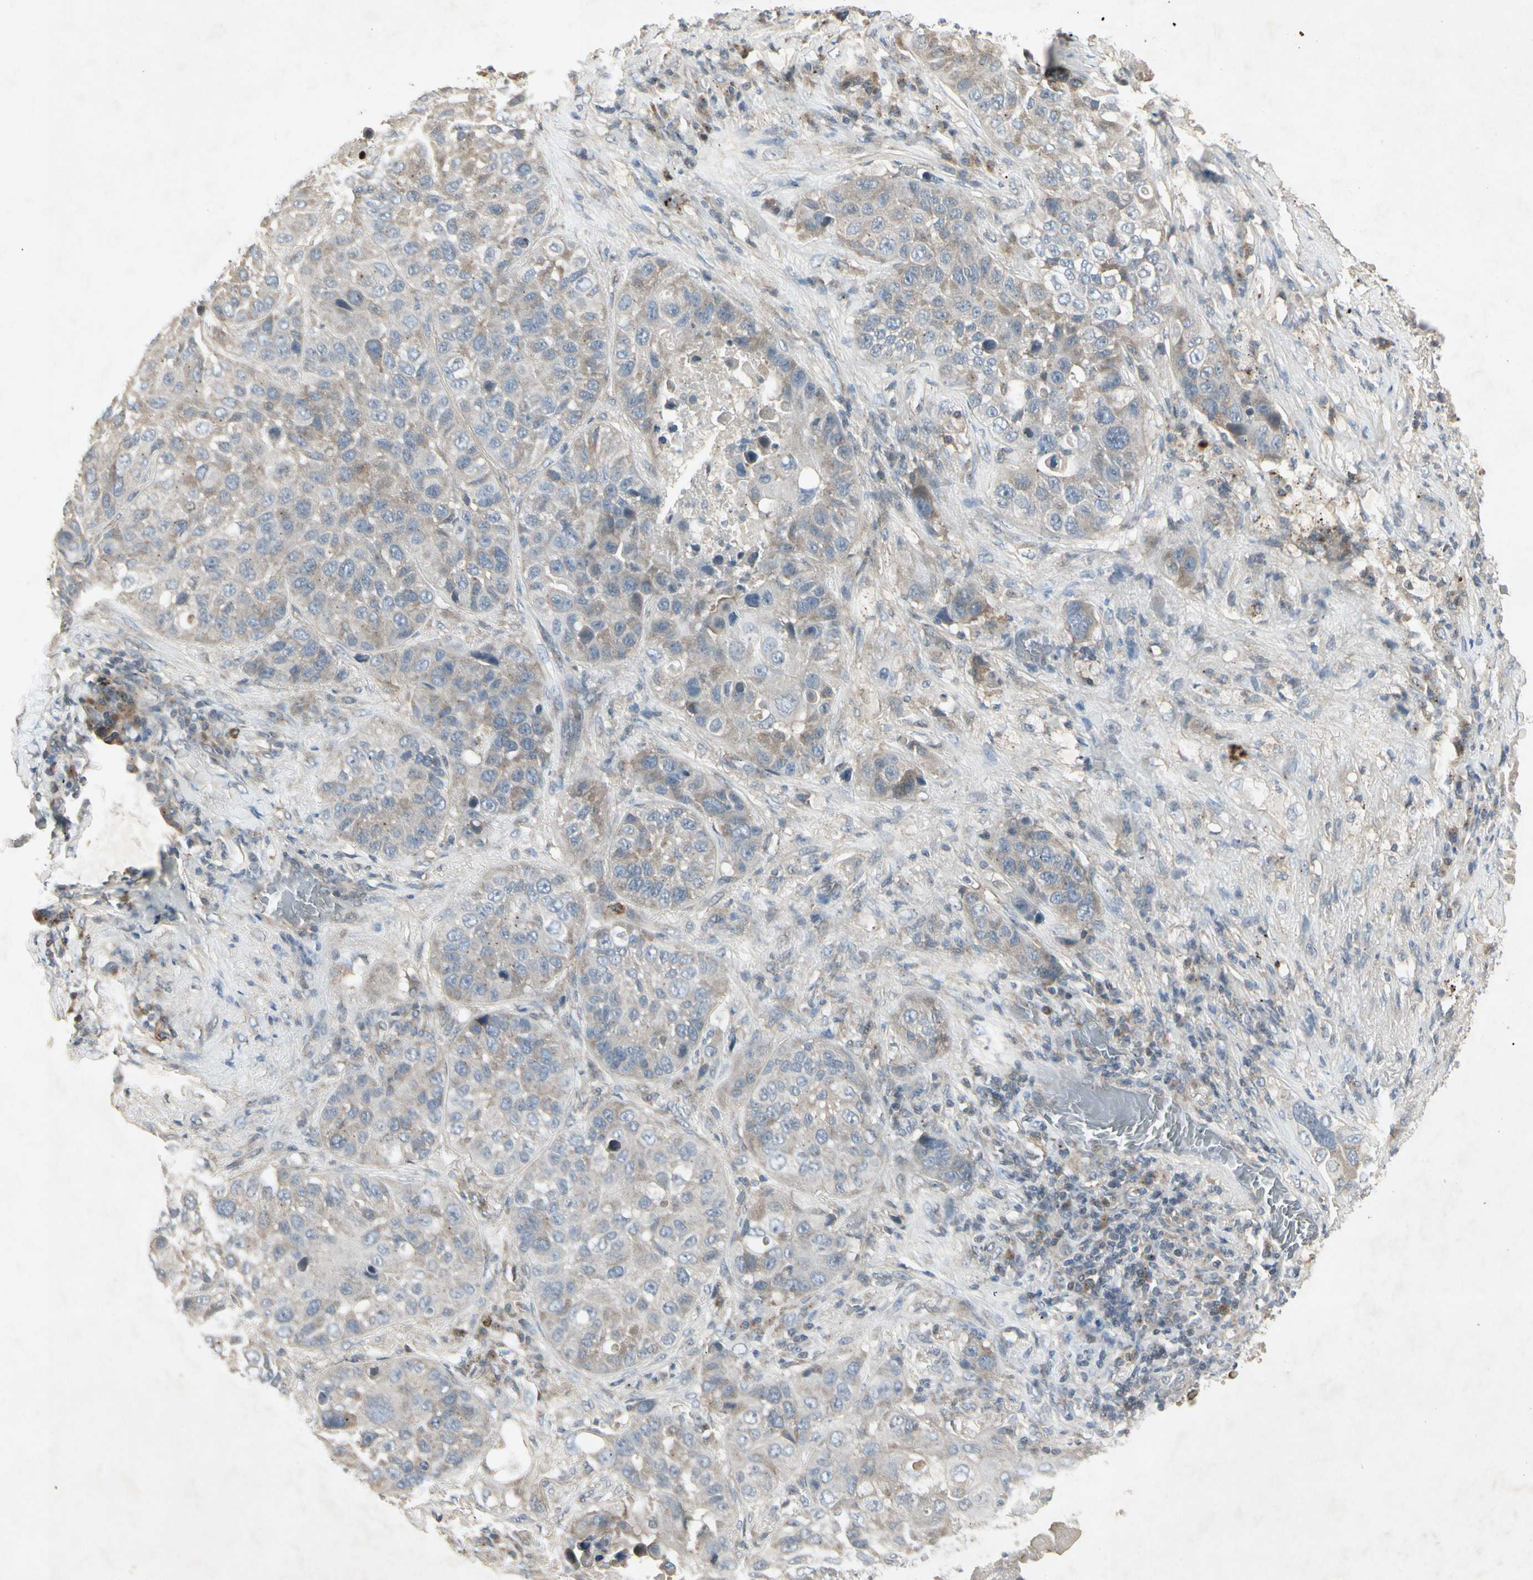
{"staining": {"intensity": "weak", "quantity": "25%-75%", "location": "cytoplasmic/membranous"}, "tissue": "lung cancer", "cell_type": "Tumor cells", "image_type": "cancer", "snomed": [{"axis": "morphology", "description": "Squamous cell carcinoma, NOS"}, {"axis": "topography", "description": "Lung"}], "caption": "Lung cancer stained with DAB immunohistochemistry (IHC) demonstrates low levels of weak cytoplasmic/membranous staining in approximately 25%-75% of tumor cells.", "gene": "TEK", "patient": {"sex": "male", "age": 57}}